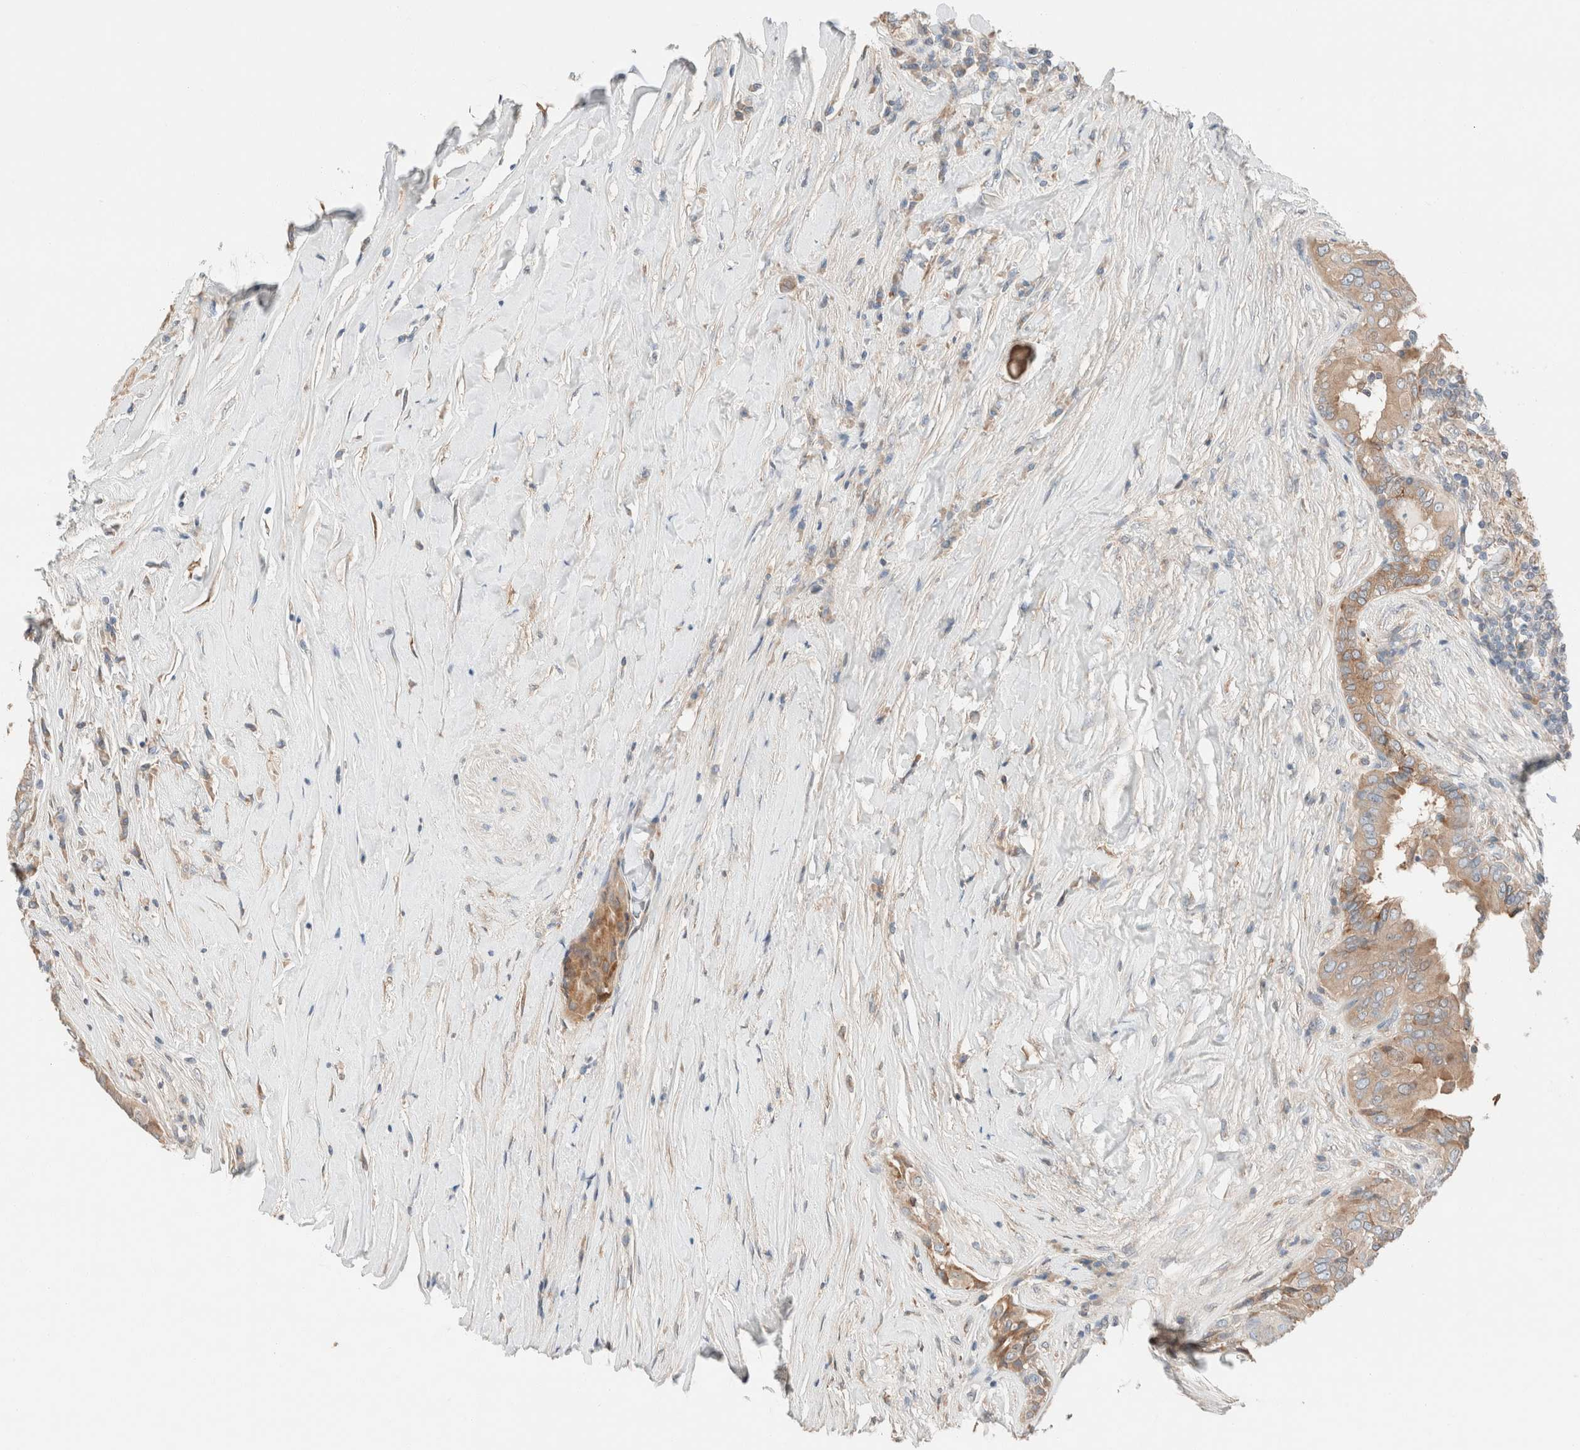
{"staining": {"intensity": "moderate", "quantity": ">75%", "location": "cytoplasmic/membranous"}, "tissue": "thyroid cancer", "cell_type": "Tumor cells", "image_type": "cancer", "snomed": [{"axis": "morphology", "description": "Papillary adenocarcinoma, NOS"}, {"axis": "topography", "description": "Thyroid gland"}], "caption": "The immunohistochemical stain labels moderate cytoplasmic/membranous positivity in tumor cells of thyroid papillary adenocarcinoma tissue.", "gene": "PCM1", "patient": {"sex": "male", "age": 33}}